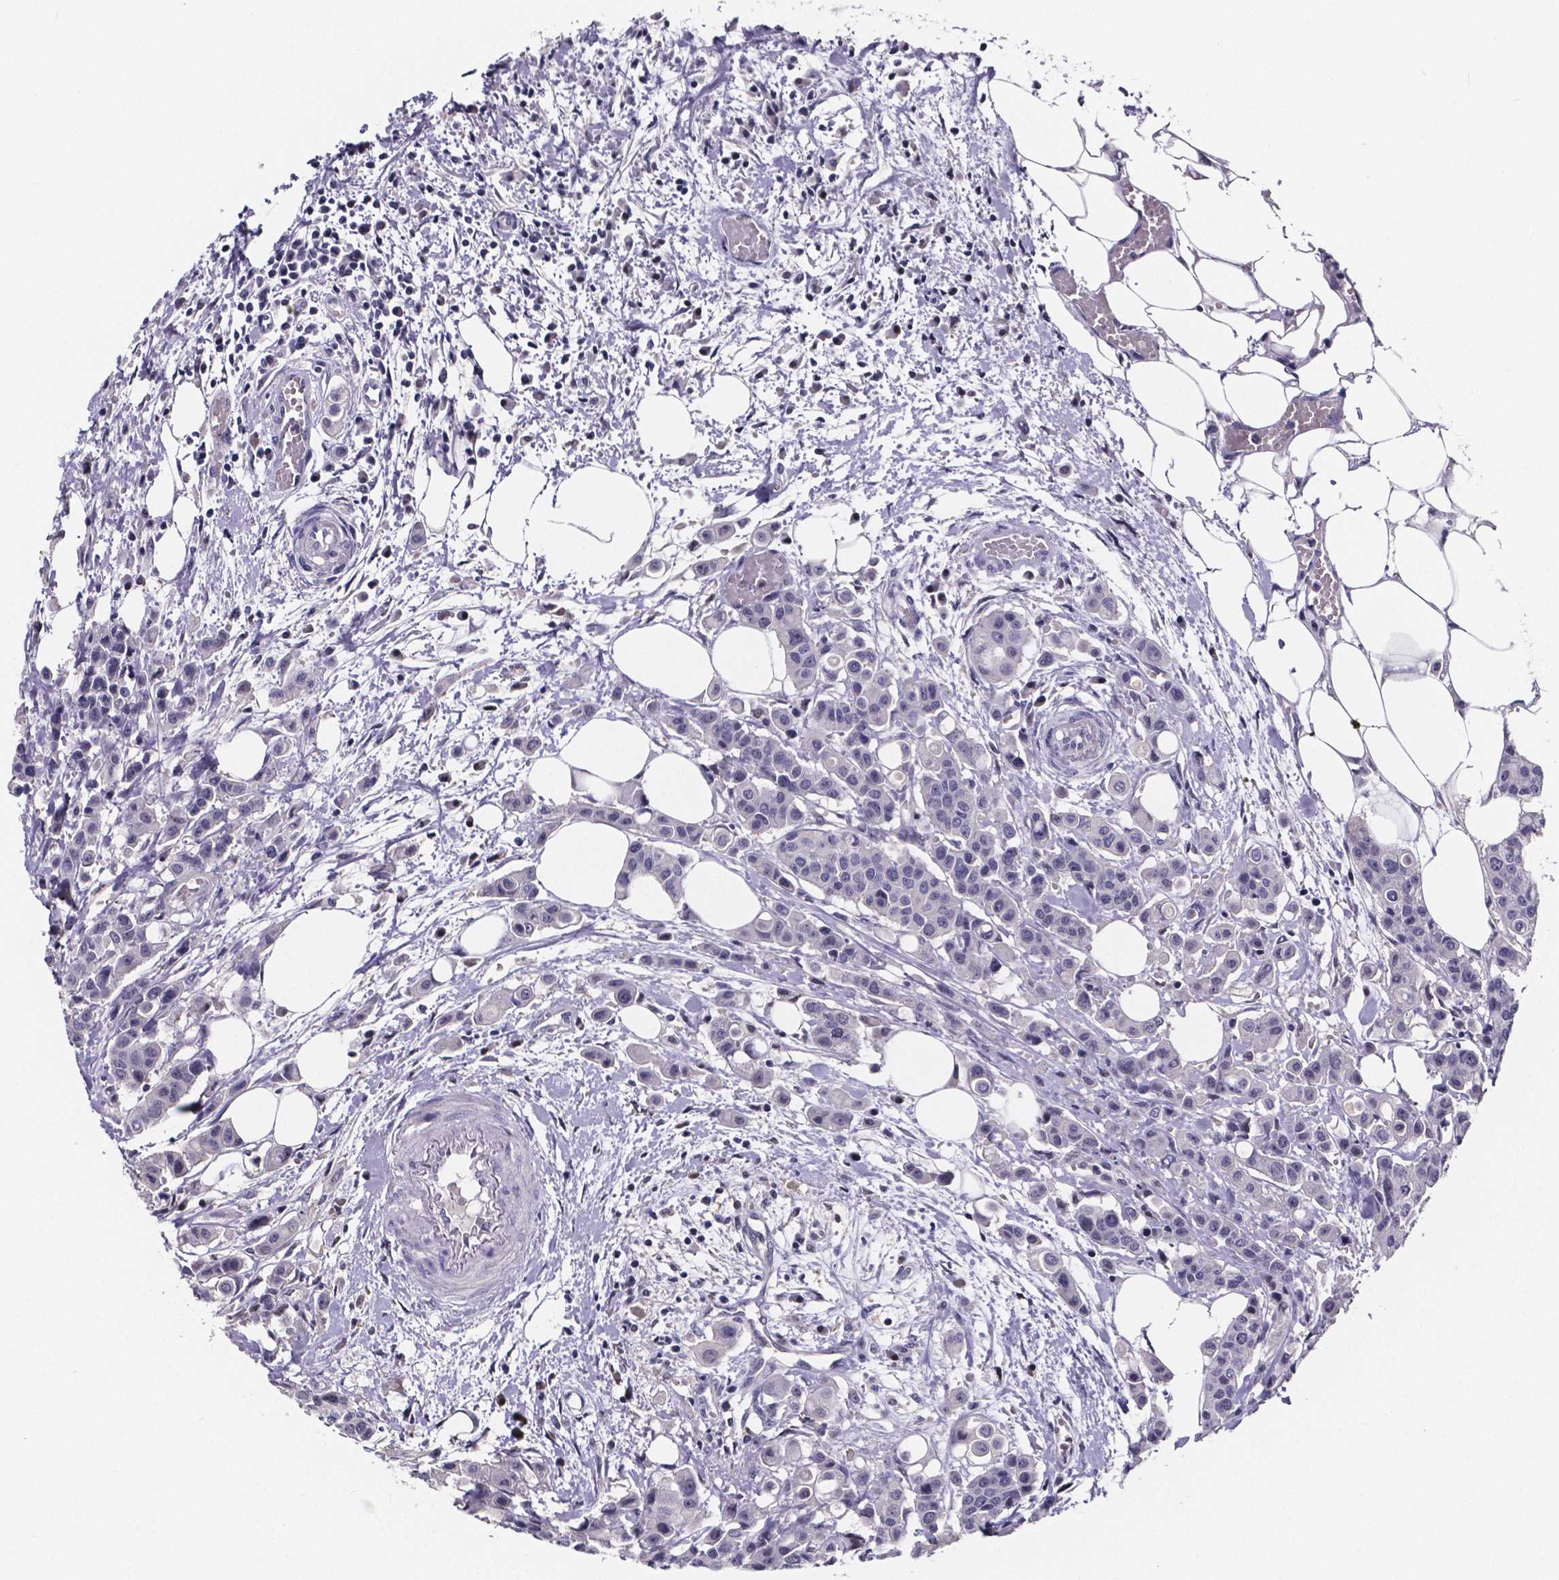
{"staining": {"intensity": "negative", "quantity": "none", "location": "none"}, "tissue": "carcinoid", "cell_type": "Tumor cells", "image_type": "cancer", "snomed": [{"axis": "morphology", "description": "Carcinoid, malignant, NOS"}, {"axis": "topography", "description": "Colon"}], "caption": "High magnification brightfield microscopy of carcinoid (malignant) stained with DAB (brown) and counterstained with hematoxylin (blue): tumor cells show no significant positivity. (Brightfield microscopy of DAB immunohistochemistry (IHC) at high magnification).", "gene": "IZUMO1", "patient": {"sex": "male", "age": 81}}